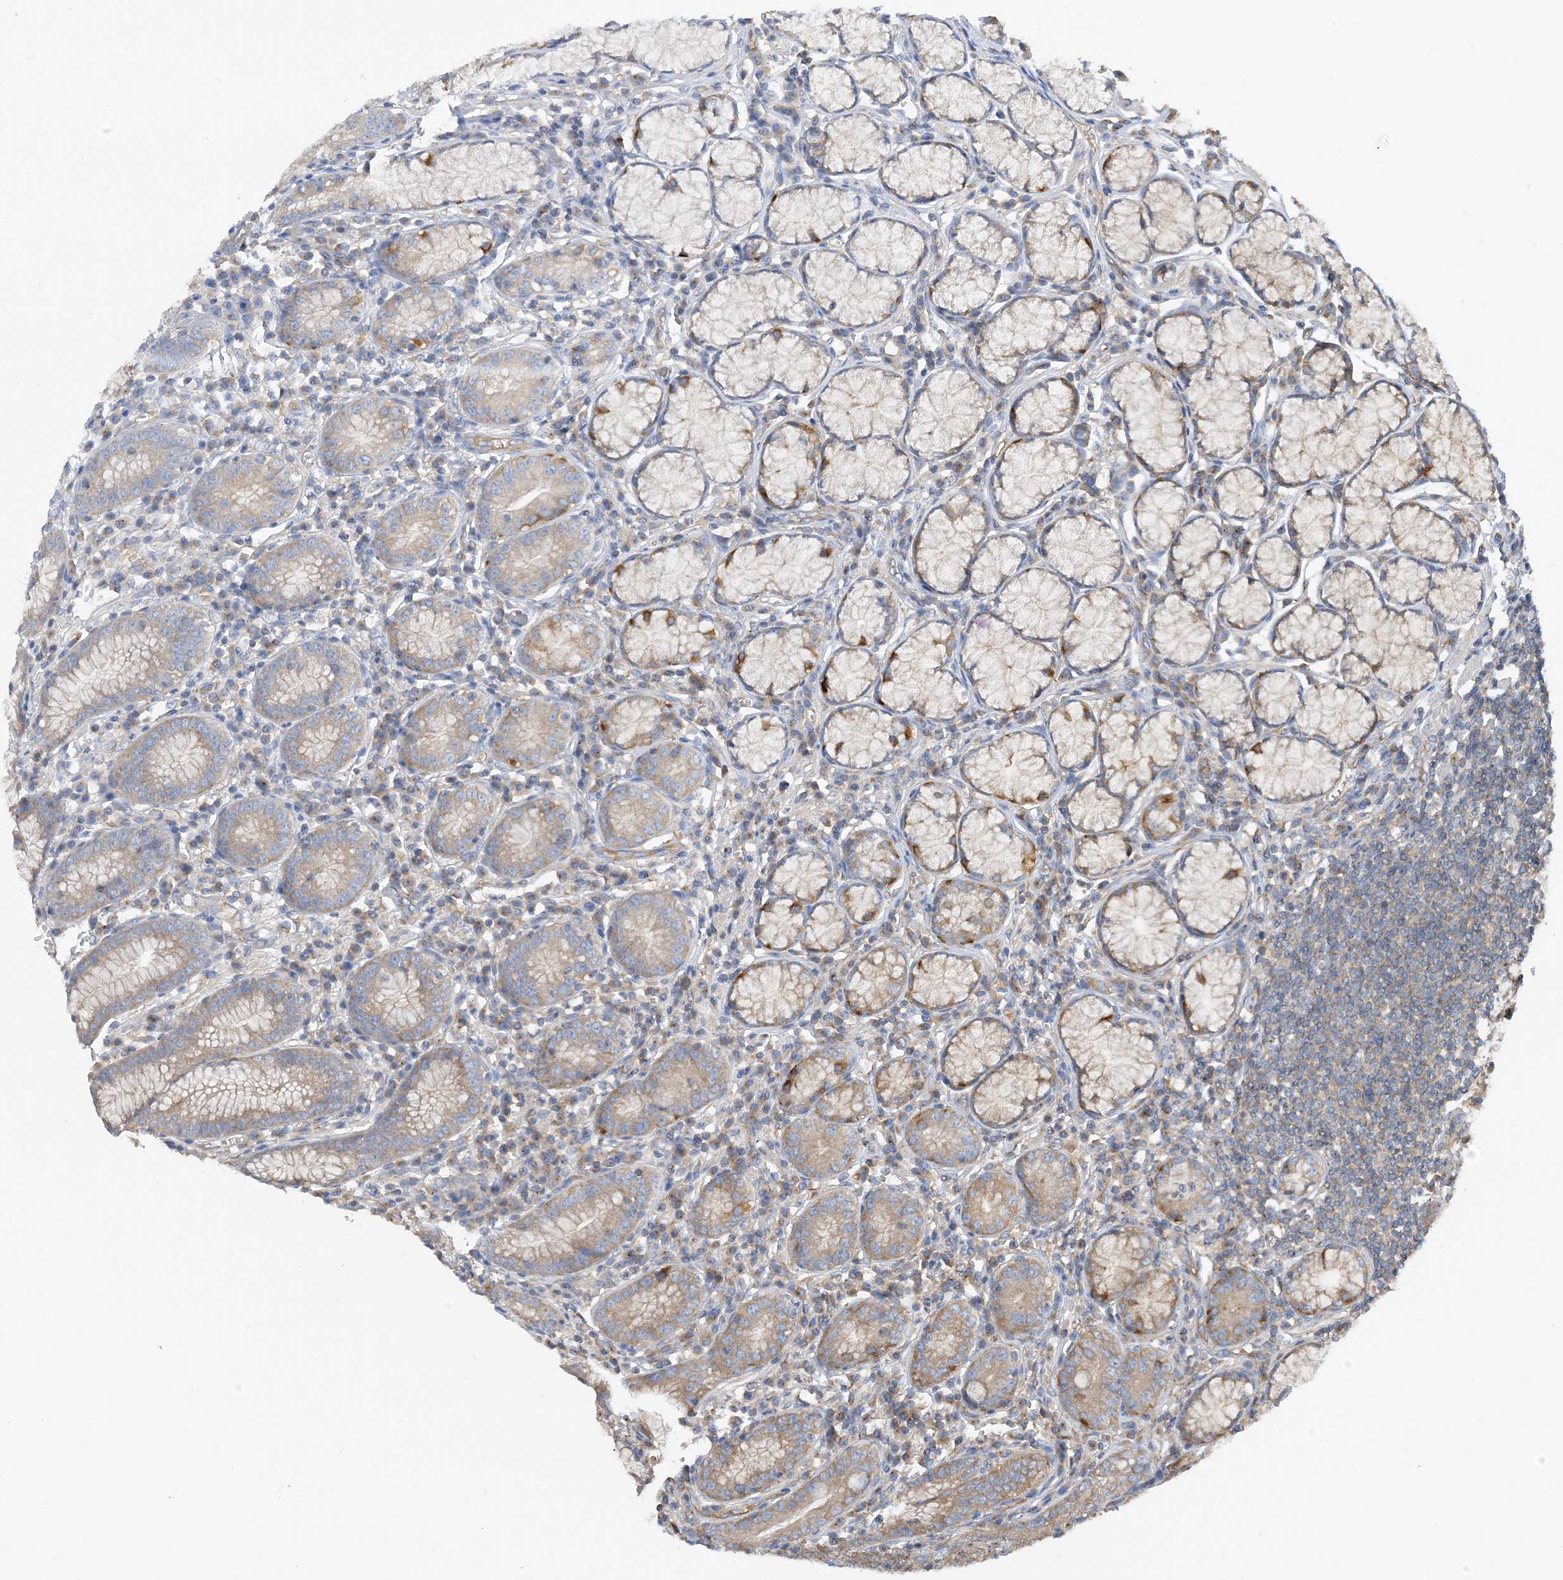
{"staining": {"intensity": "moderate", "quantity": "25%-75%", "location": "cytoplasmic/membranous"}, "tissue": "stomach", "cell_type": "Glandular cells", "image_type": "normal", "snomed": [{"axis": "morphology", "description": "Normal tissue, NOS"}, {"axis": "topography", "description": "Stomach"}], "caption": "Unremarkable stomach was stained to show a protein in brown. There is medium levels of moderate cytoplasmic/membranous expression in about 25%-75% of glandular cells.", "gene": "SIDT1", "patient": {"sex": "male", "age": 55}}